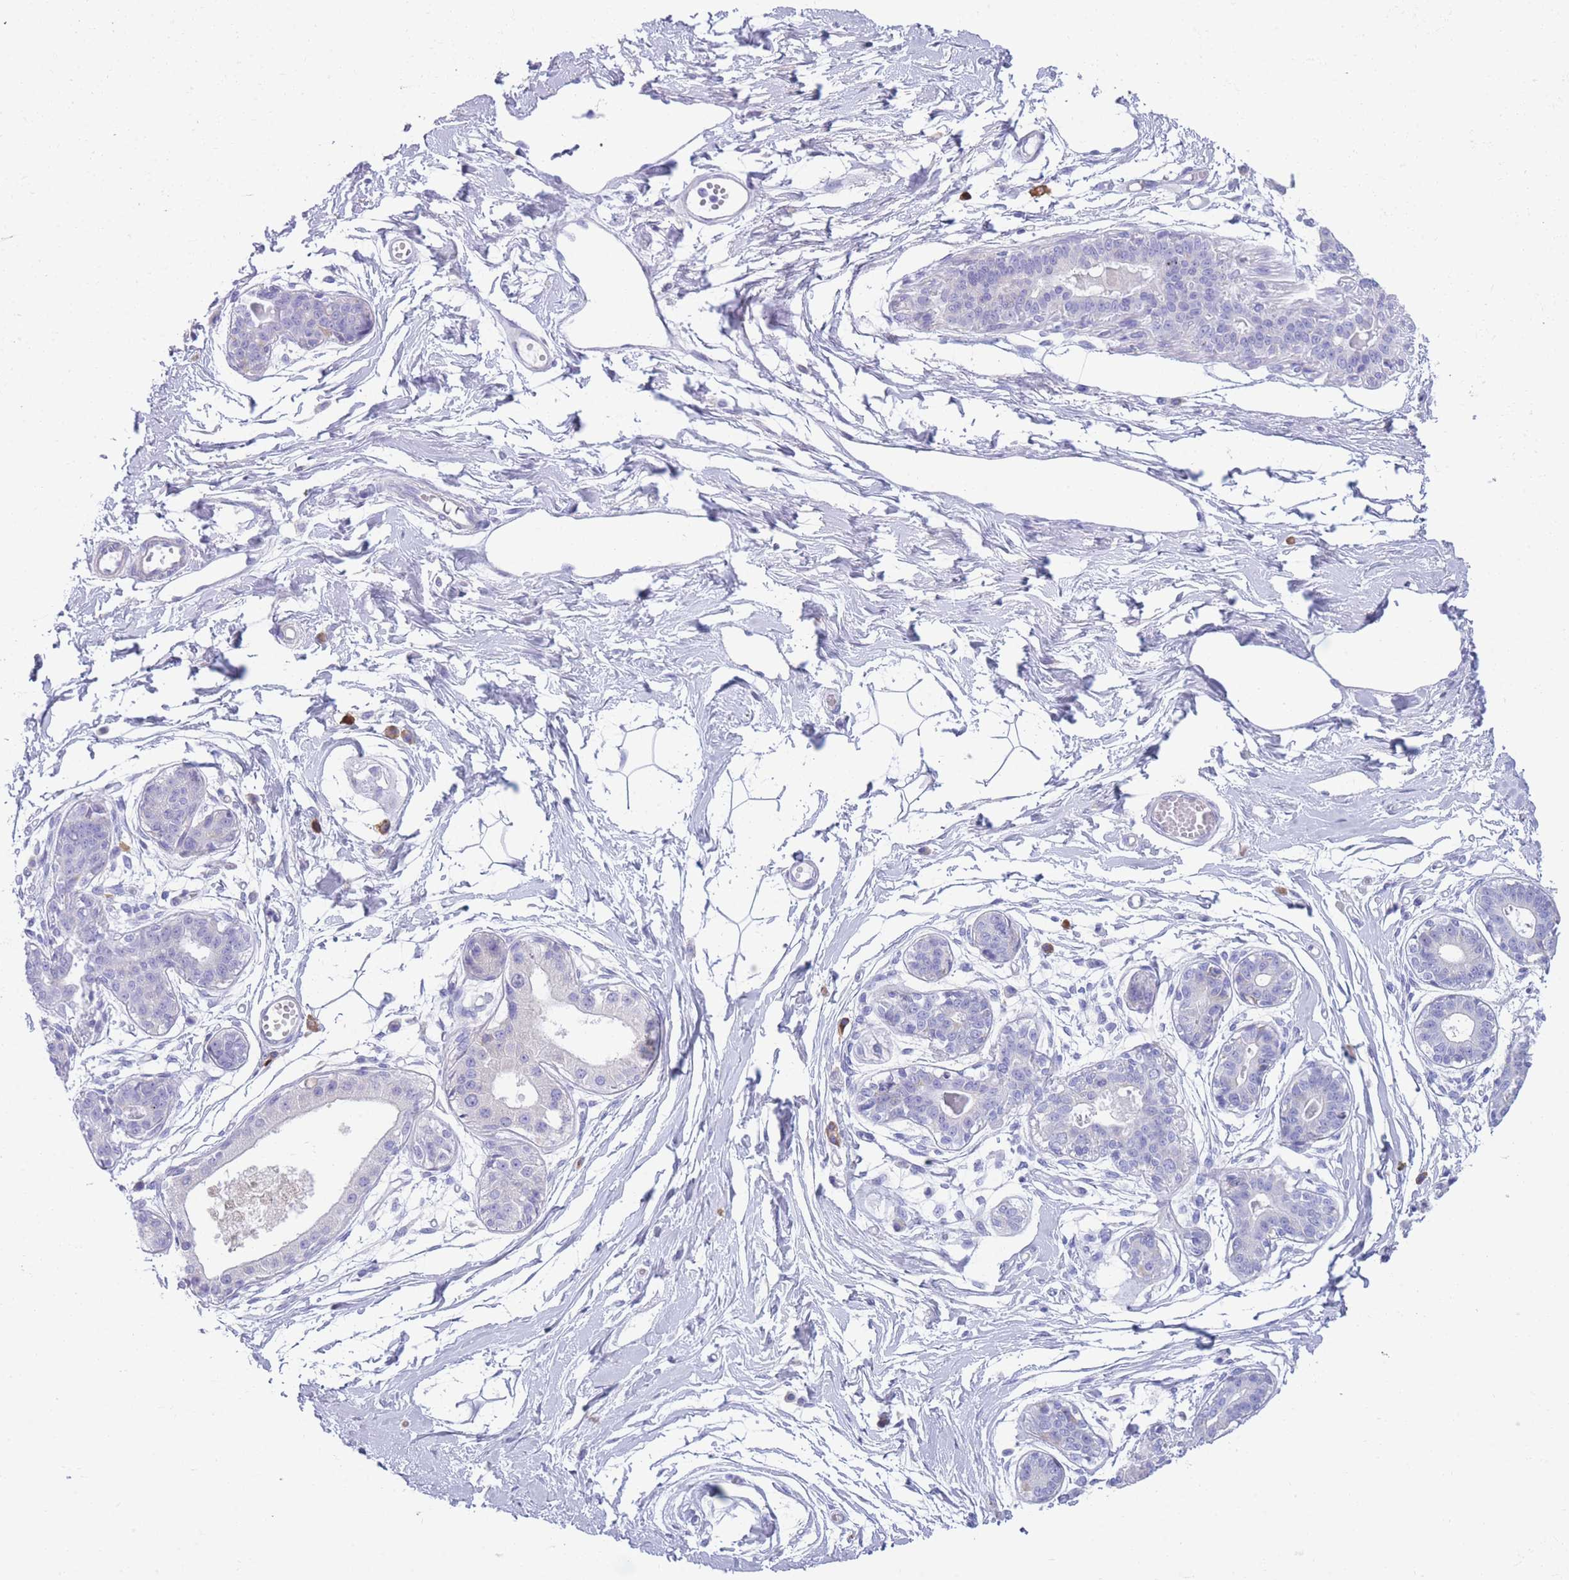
{"staining": {"intensity": "negative", "quantity": "none", "location": "none"}, "tissue": "breast", "cell_type": "Adipocytes", "image_type": "normal", "snomed": [{"axis": "morphology", "description": "Normal tissue, NOS"}, {"axis": "topography", "description": "Breast"}], "caption": "A micrograph of human breast is negative for staining in adipocytes. (DAB (3,3'-diaminobenzidine) immunohistochemistry (IHC), high magnification).", "gene": "XKR8", "patient": {"sex": "female", "age": 45}}